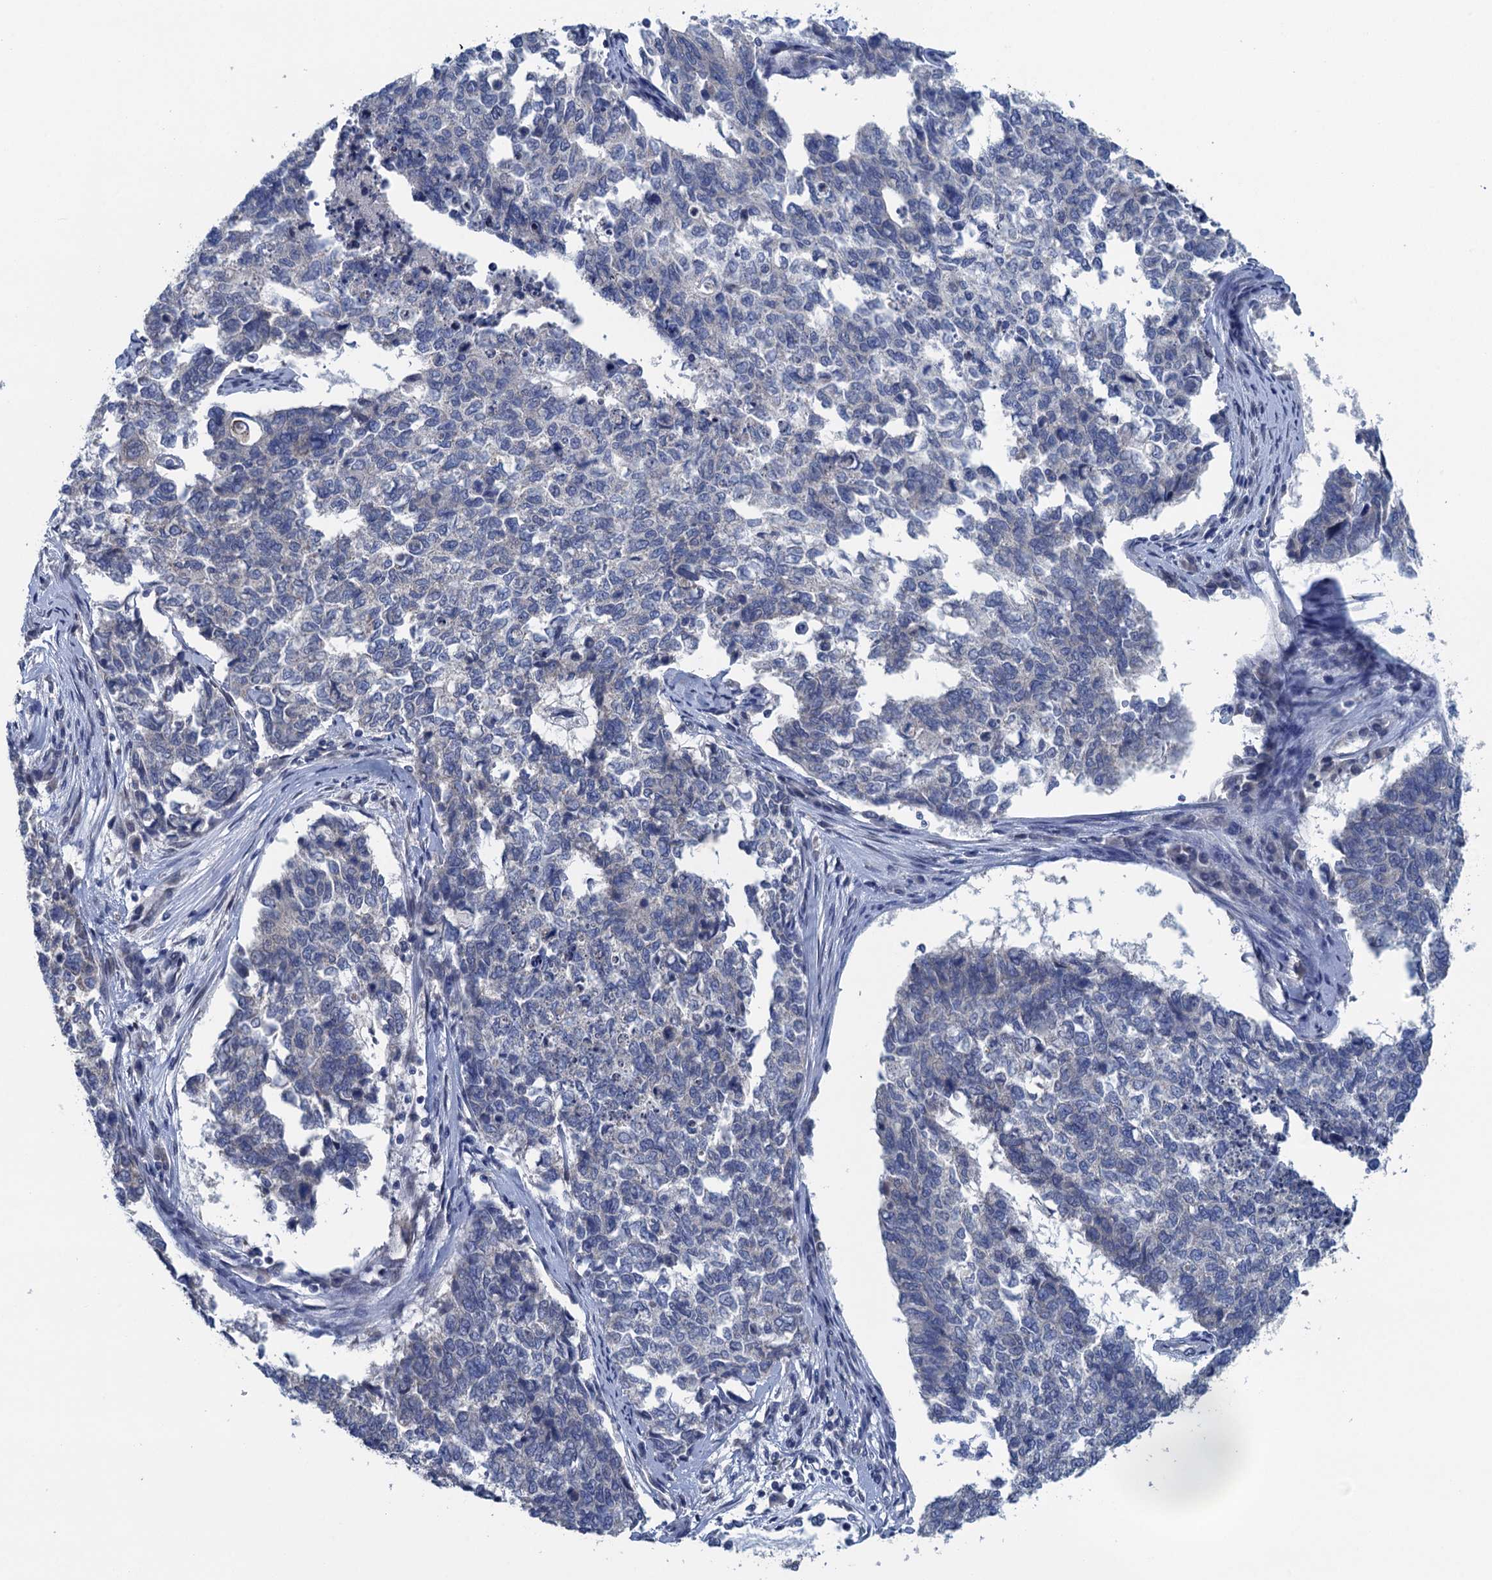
{"staining": {"intensity": "negative", "quantity": "none", "location": "none"}, "tissue": "cervical cancer", "cell_type": "Tumor cells", "image_type": "cancer", "snomed": [{"axis": "morphology", "description": "Squamous cell carcinoma, NOS"}, {"axis": "topography", "description": "Cervix"}], "caption": "High magnification brightfield microscopy of squamous cell carcinoma (cervical) stained with DAB (3,3'-diaminobenzidine) (brown) and counterstained with hematoxylin (blue): tumor cells show no significant expression.", "gene": "CTU2", "patient": {"sex": "female", "age": 63}}